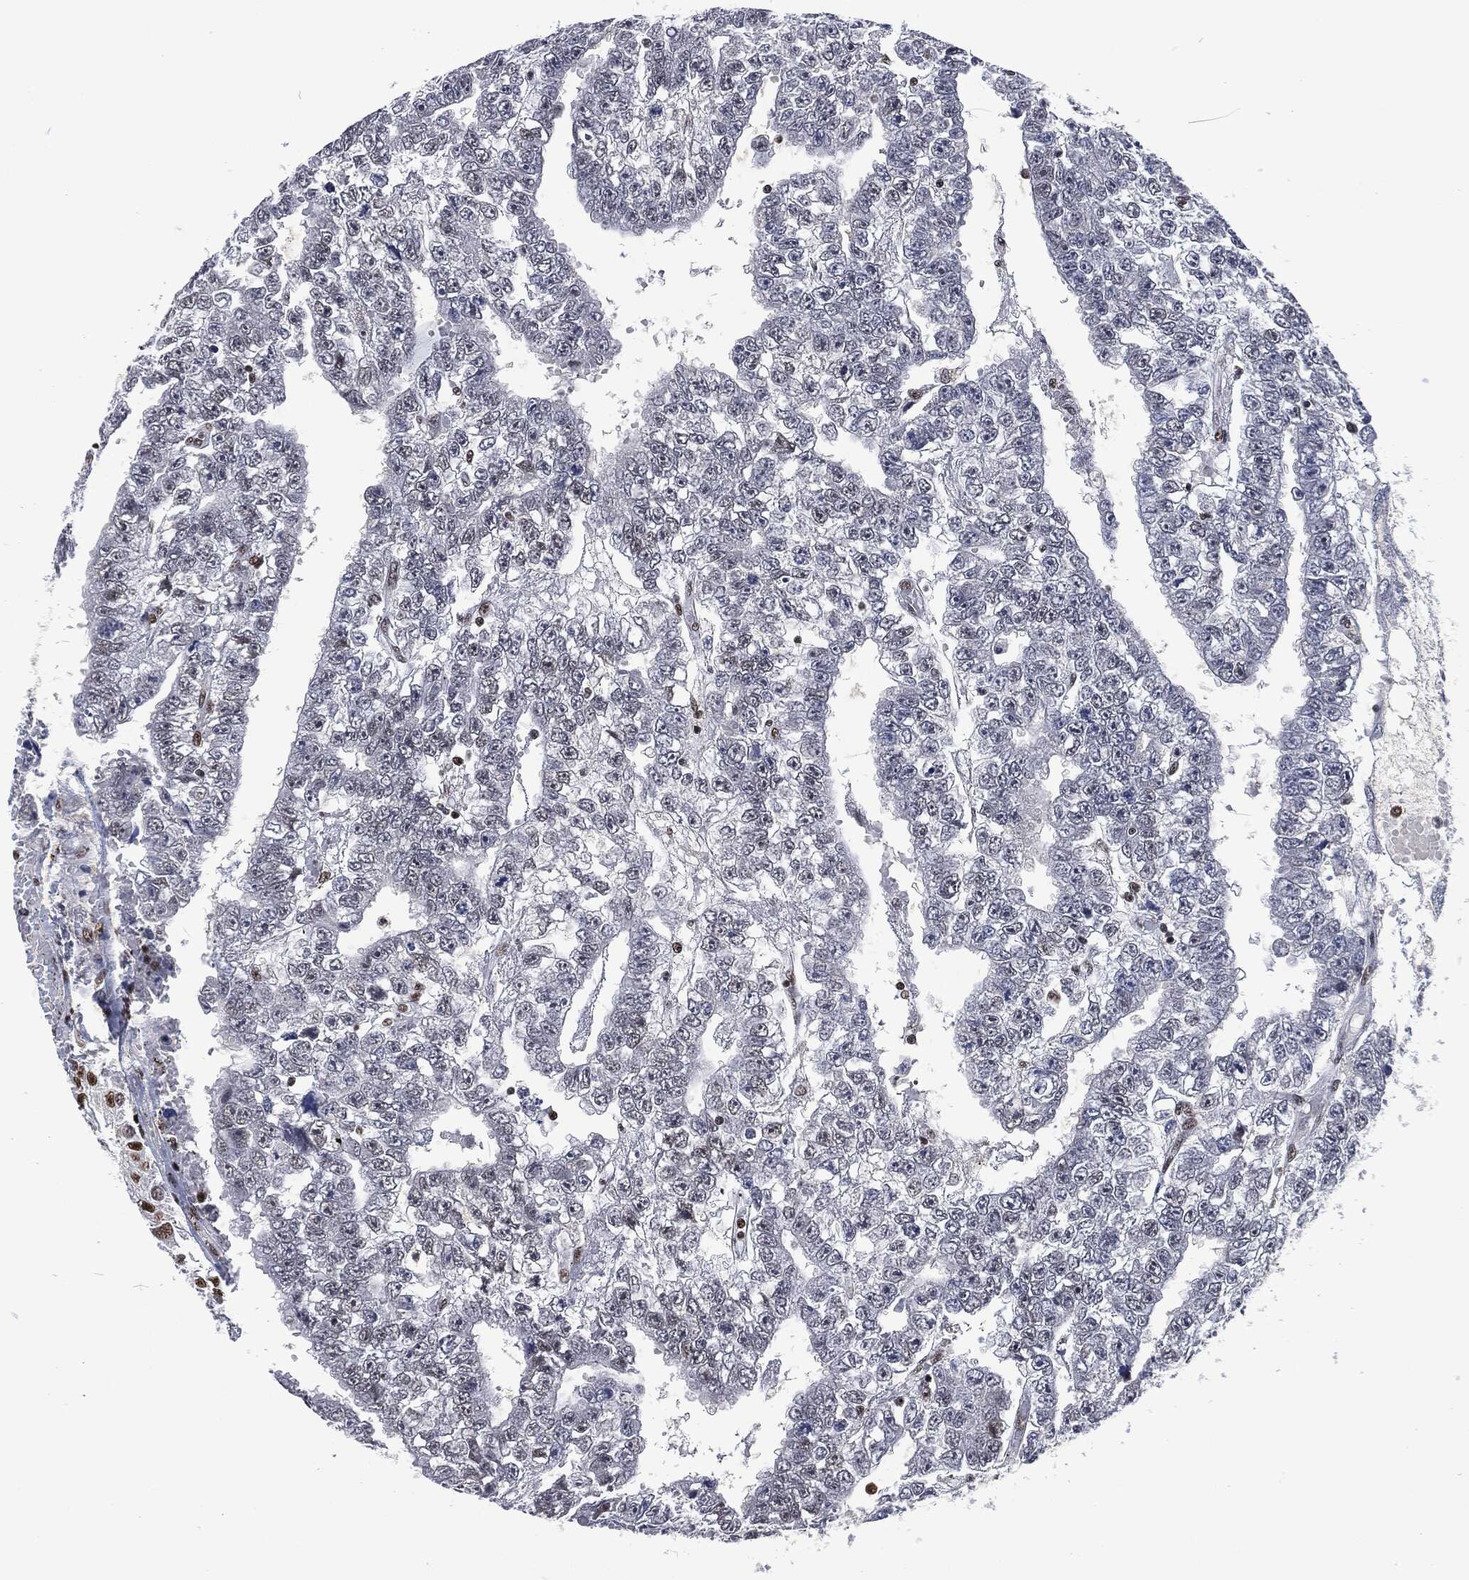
{"staining": {"intensity": "negative", "quantity": "none", "location": "none"}, "tissue": "testis cancer", "cell_type": "Tumor cells", "image_type": "cancer", "snomed": [{"axis": "morphology", "description": "Carcinoma, Embryonal, NOS"}, {"axis": "topography", "description": "Testis"}], "caption": "Human testis embryonal carcinoma stained for a protein using immunohistochemistry demonstrates no staining in tumor cells.", "gene": "DCPS", "patient": {"sex": "male", "age": 25}}